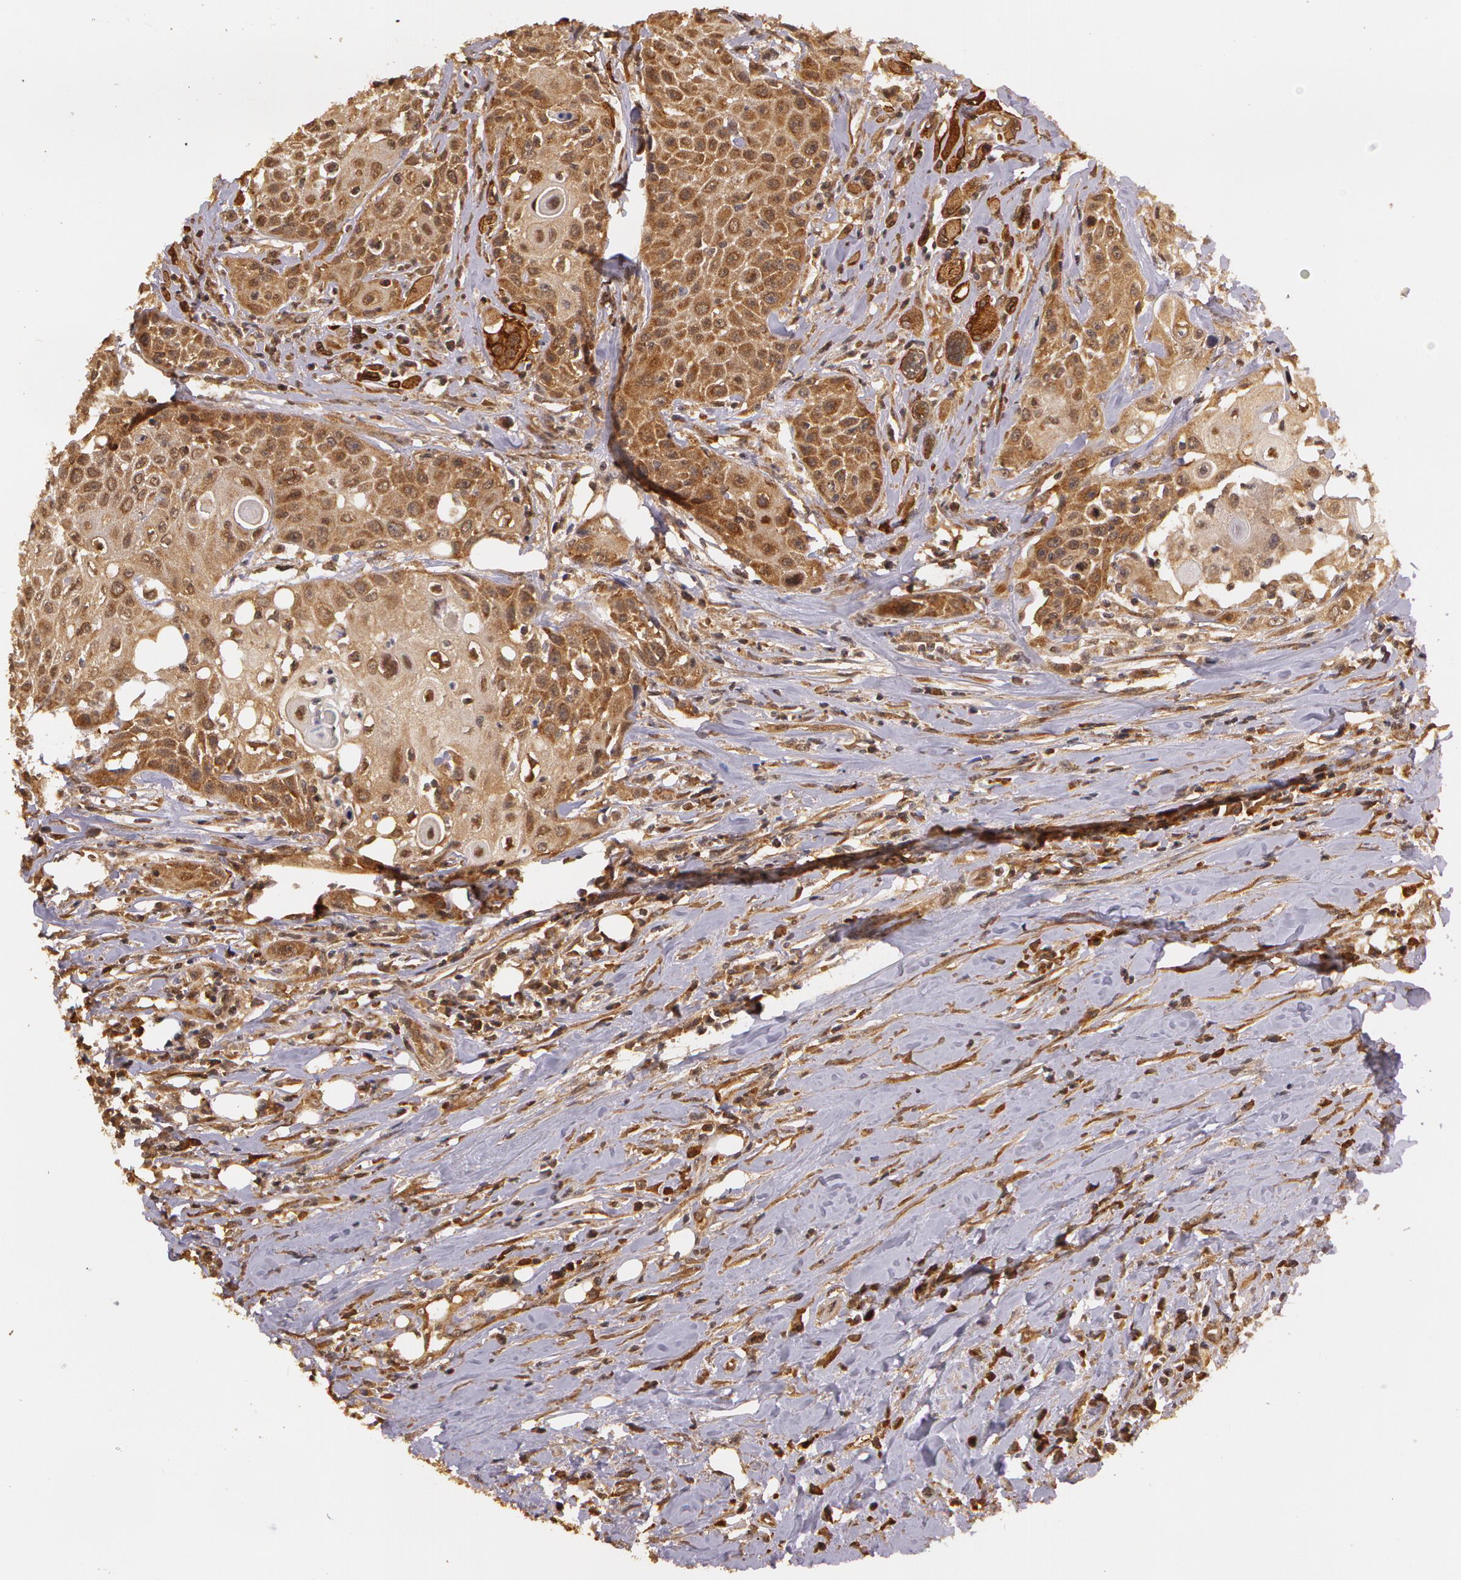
{"staining": {"intensity": "moderate", "quantity": ">75%", "location": "cytoplasmic/membranous"}, "tissue": "head and neck cancer", "cell_type": "Tumor cells", "image_type": "cancer", "snomed": [{"axis": "morphology", "description": "Squamous cell carcinoma, NOS"}, {"axis": "topography", "description": "Oral tissue"}, {"axis": "topography", "description": "Head-Neck"}], "caption": "Tumor cells exhibit moderate cytoplasmic/membranous staining in about >75% of cells in head and neck cancer. (Stains: DAB (3,3'-diaminobenzidine) in brown, nuclei in blue, Microscopy: brightfield microscopy at high magnification).", "gene": "ASCC2", "patient": {"sex": "female", "age": 82}}